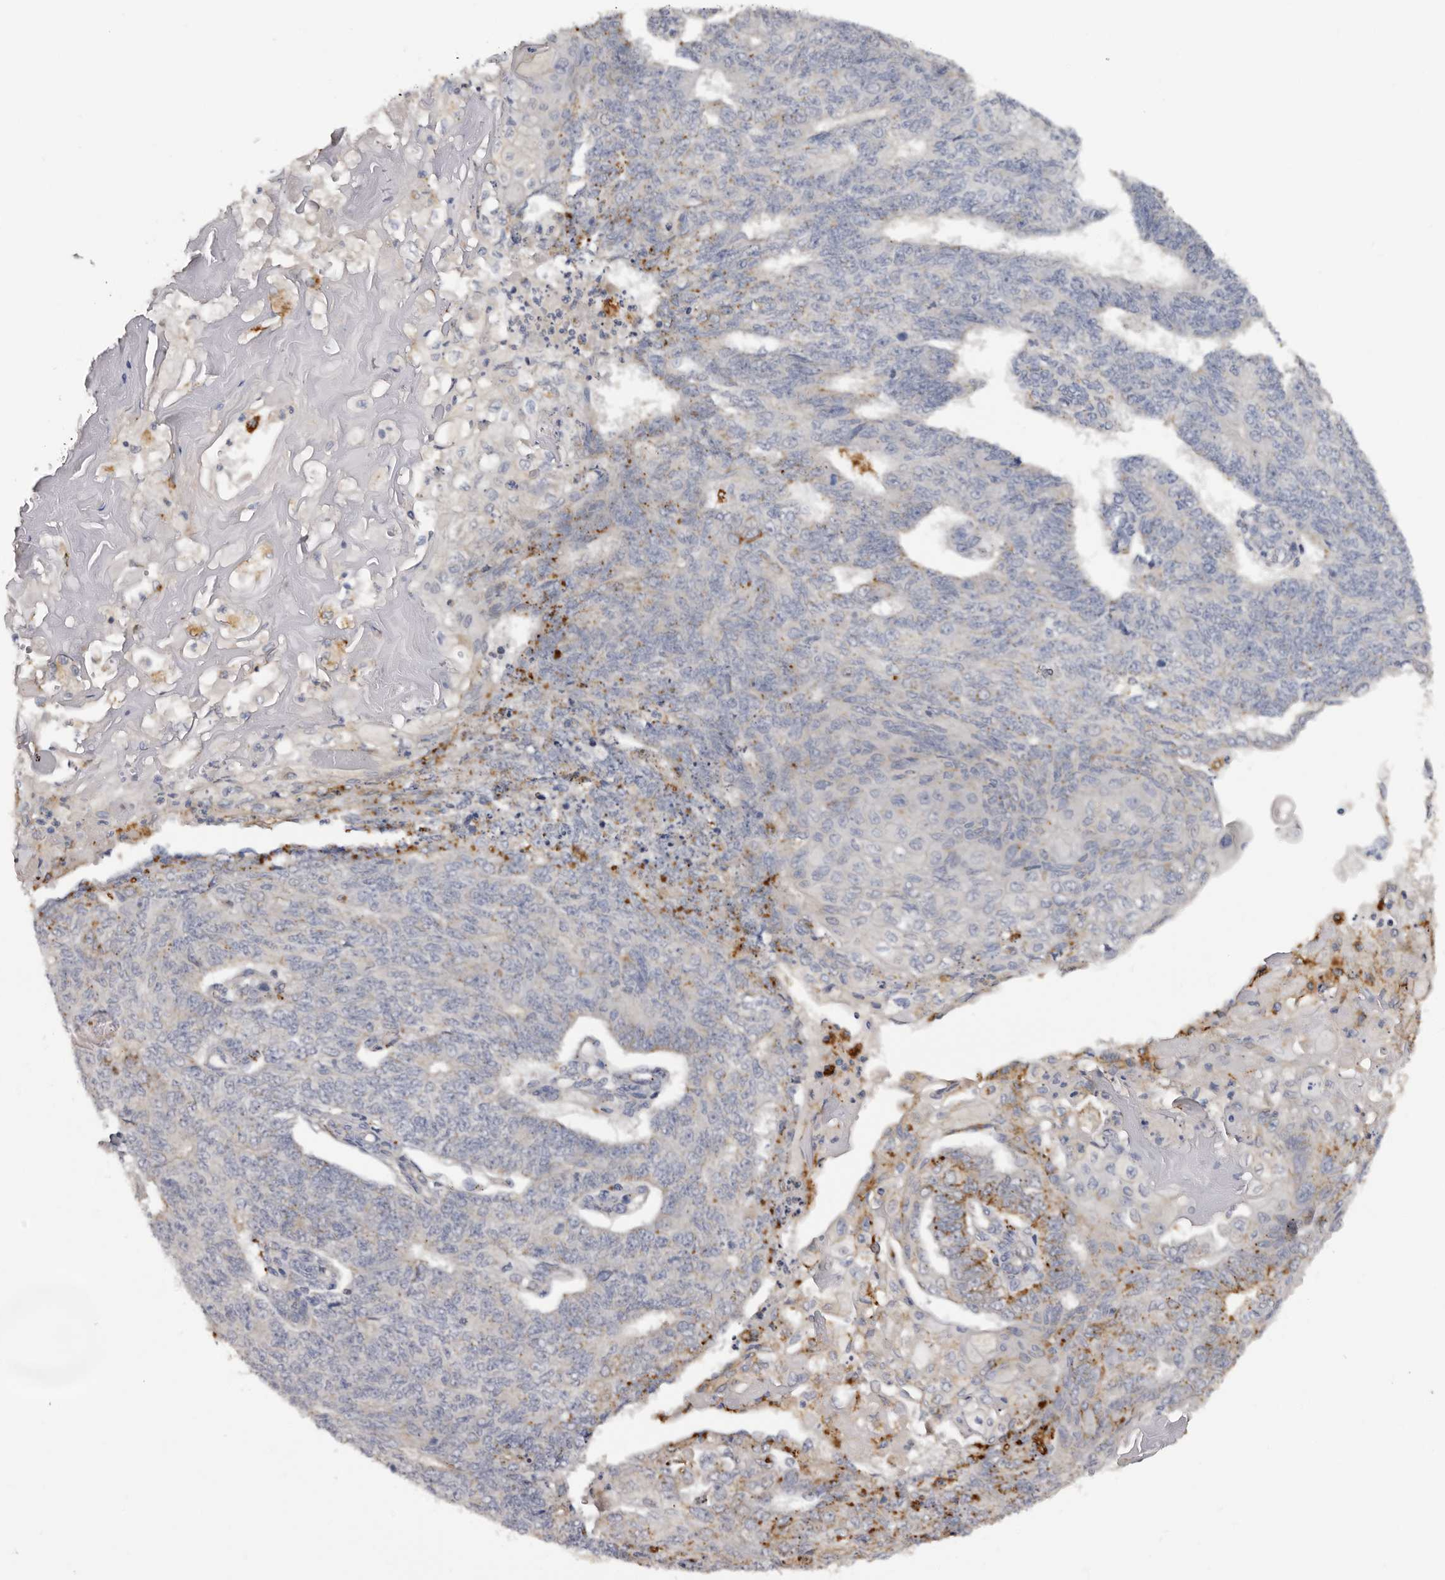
{"staining": {"intensity": "moderate", "quantity": "<25%", "location": "cytoplasmic/membranous"}, "tissue": "endometrial cancer", "cell_type": "Tumor cells", "image_type": "cancer", "snomed": [{"axis": "morphology", "description": "Adenocarcinoma, NOS"}, {"axis": "topography", "description": "Endometrium"}], "caption": "Protein analysis of endometrial cancer (adenocarcinoma) tissue demonstrates moderate cytoplasmic/membranous expression in about <25% of tumor cells.", "gene": "DAP", "patient": {"sex": "female", "age": 32}}